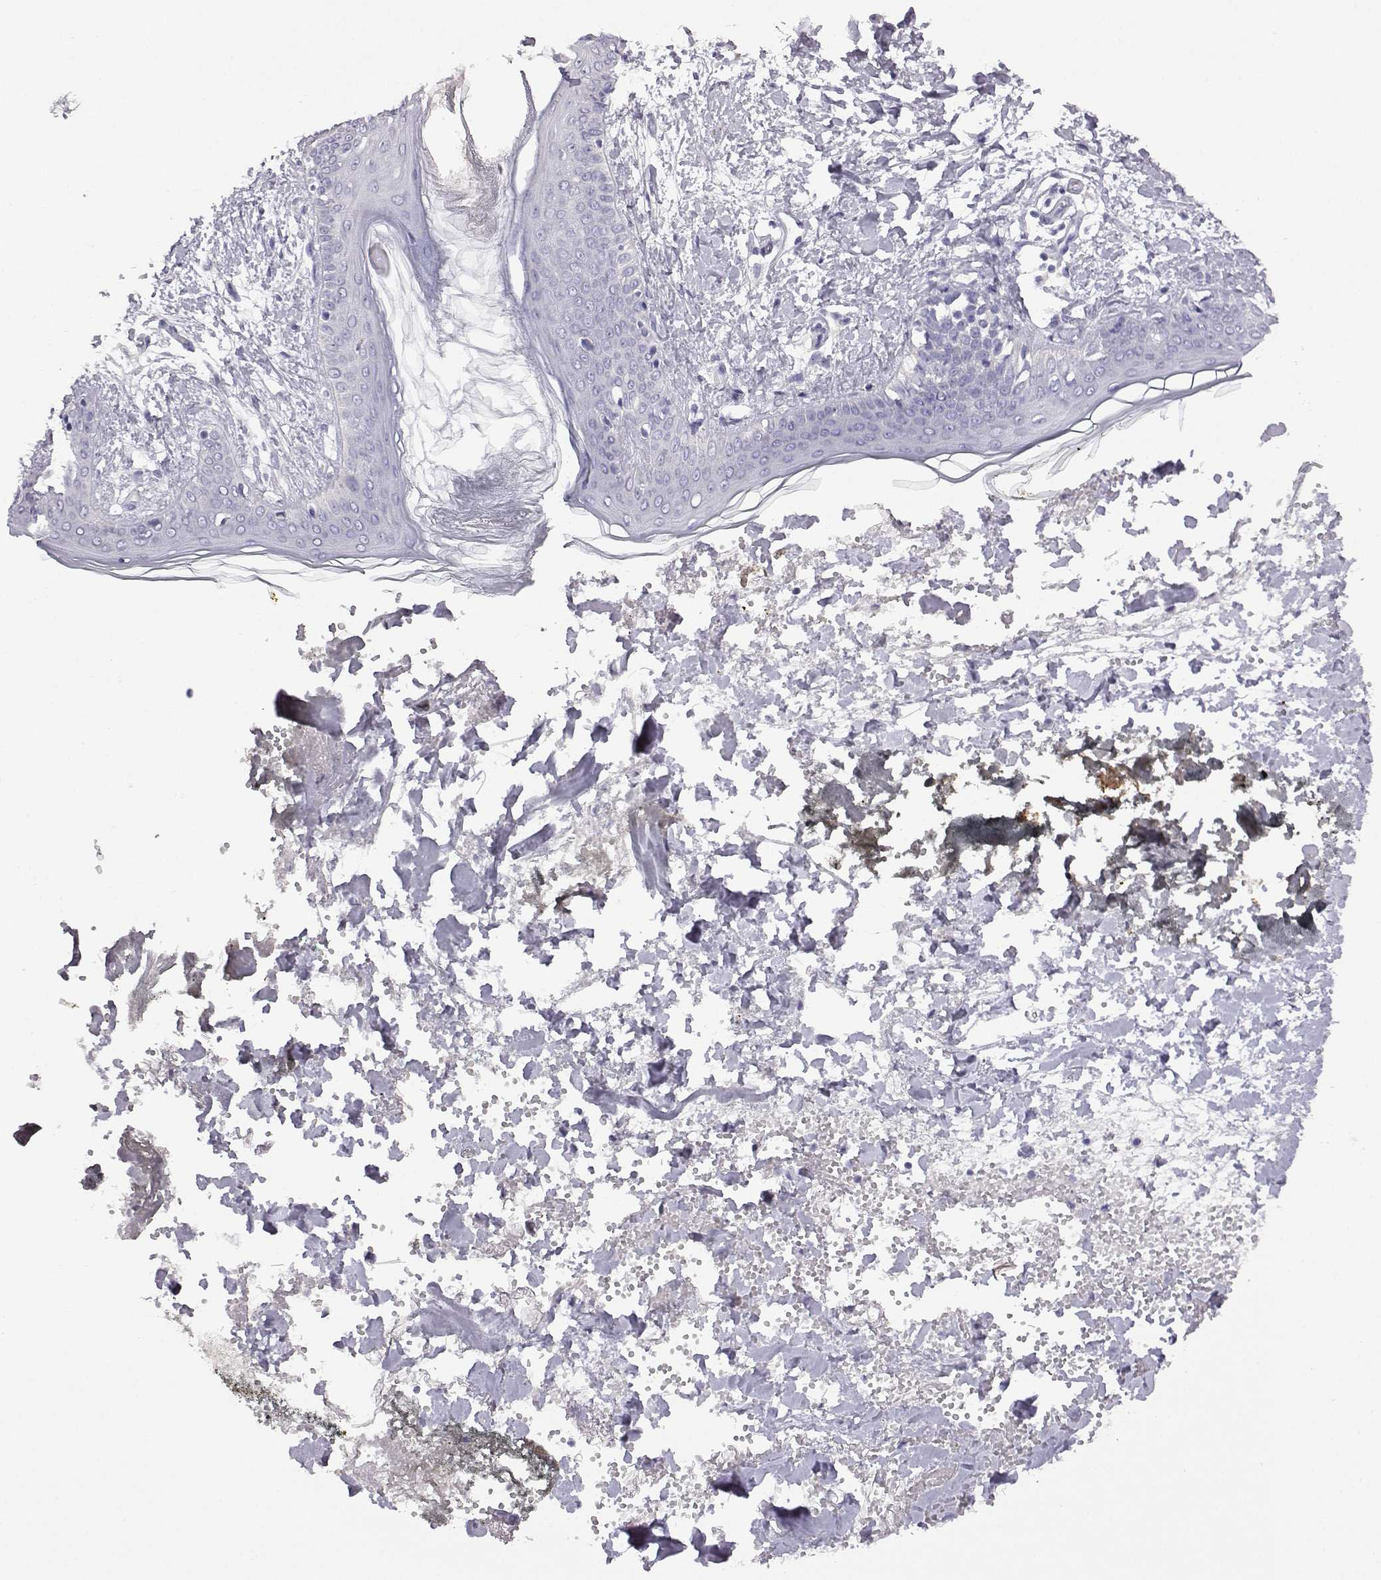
{"staining": {"intensity": "negative", "quantity": "none", "location": "none"}, "tissue": "skin", "cell_type": "Fibroblasts", "image_type": "normal", "snomed": [{"axis": "morphology", "description": "Normal tissue, NOS"}, {"axis": "topography", "description": "Skin"}], "caption": "IHC of normal human skin reveals no expression in fibroblasts.", "gene": "VGF", "patient": {"sex": "female", "age": 34}}